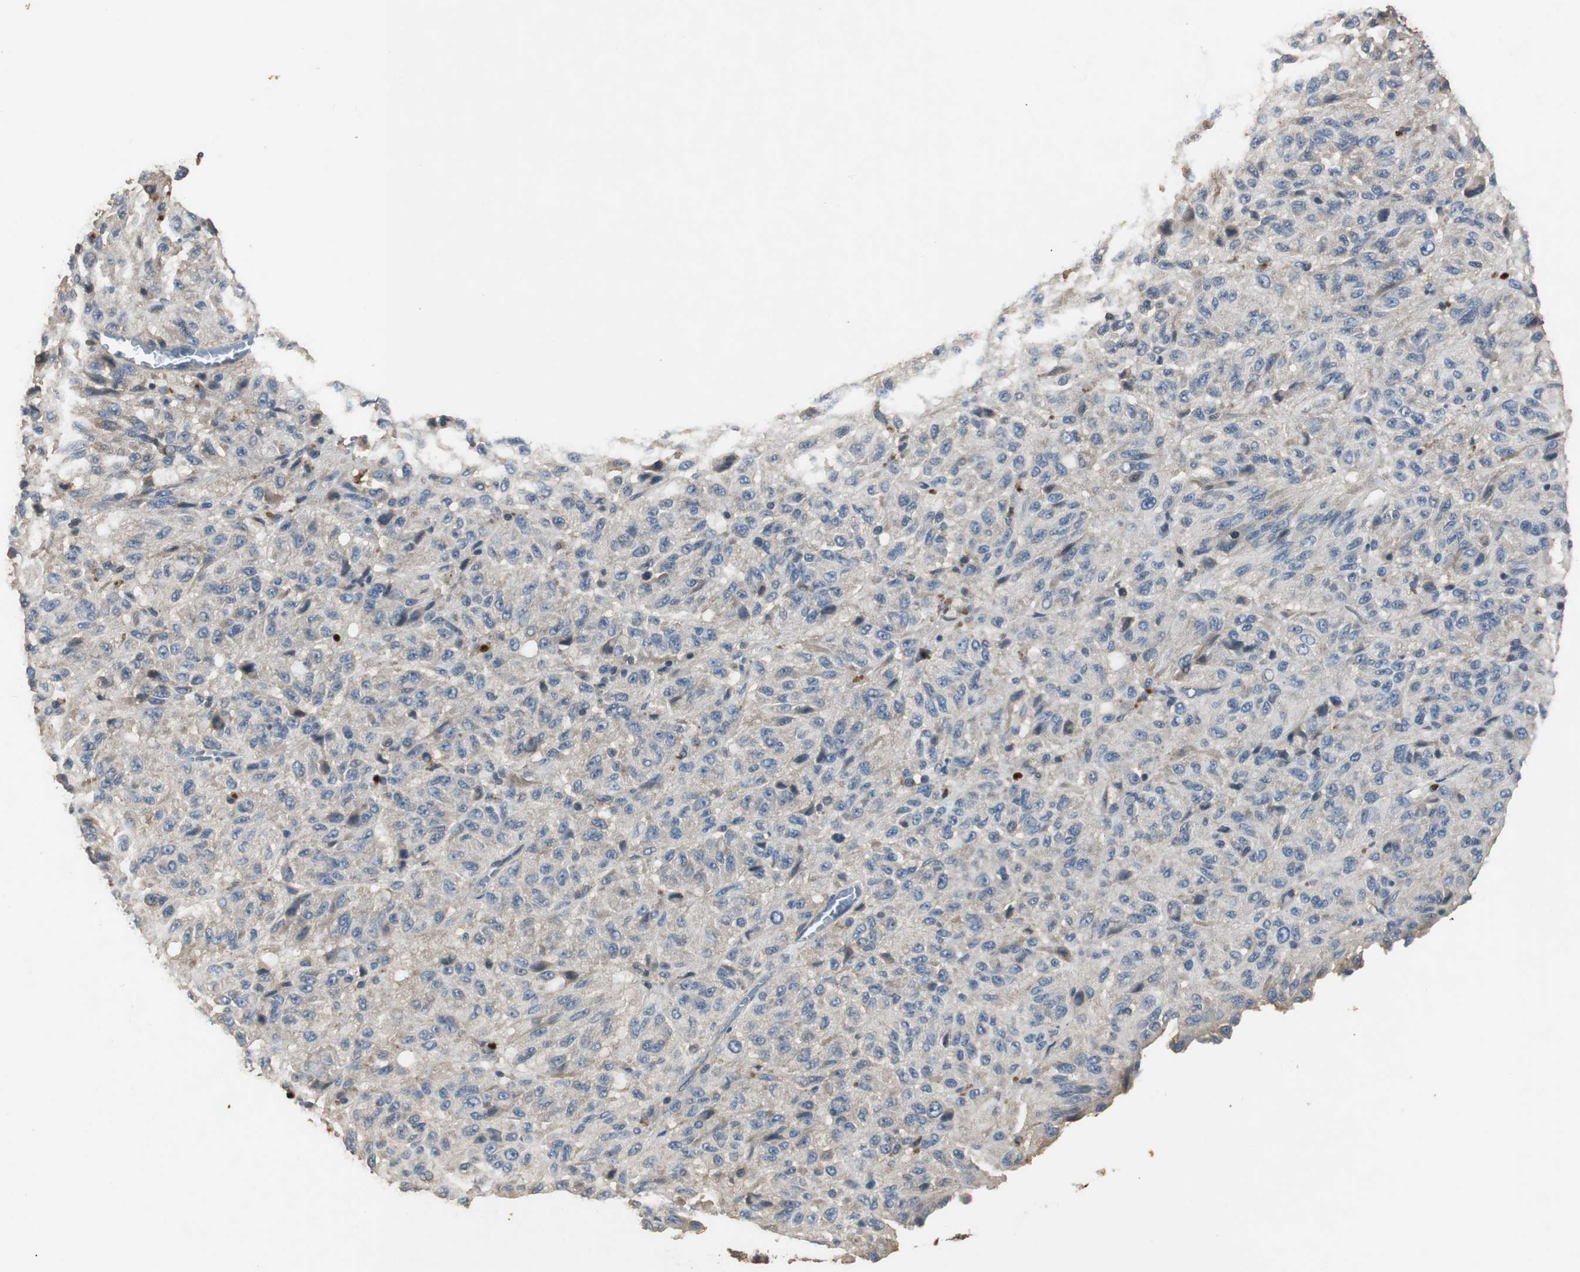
{"staining": {"intensity": "weak", "quantity": "<25%", "location": "cytoplasmic/membranous"}, "tissue": "melanoma", "cell_type": "Tumor cells", "image_type": "cancer", "snomed": [{"axis": "morphology", "description": "Malignant melanoma, Metastatic site"}, {"axis": "topography", "description": "Lung"}], "caption": "DAB (3,3'-diaminobenzidine) immunohistochemical staining of melanoma exhibits no significant staining in tumor cells. (DAB IHC visualized using brightfield microscopy, high magnification).", "gene": "TNFRSF14", "patient": {"sex": "male", "age": 64}}